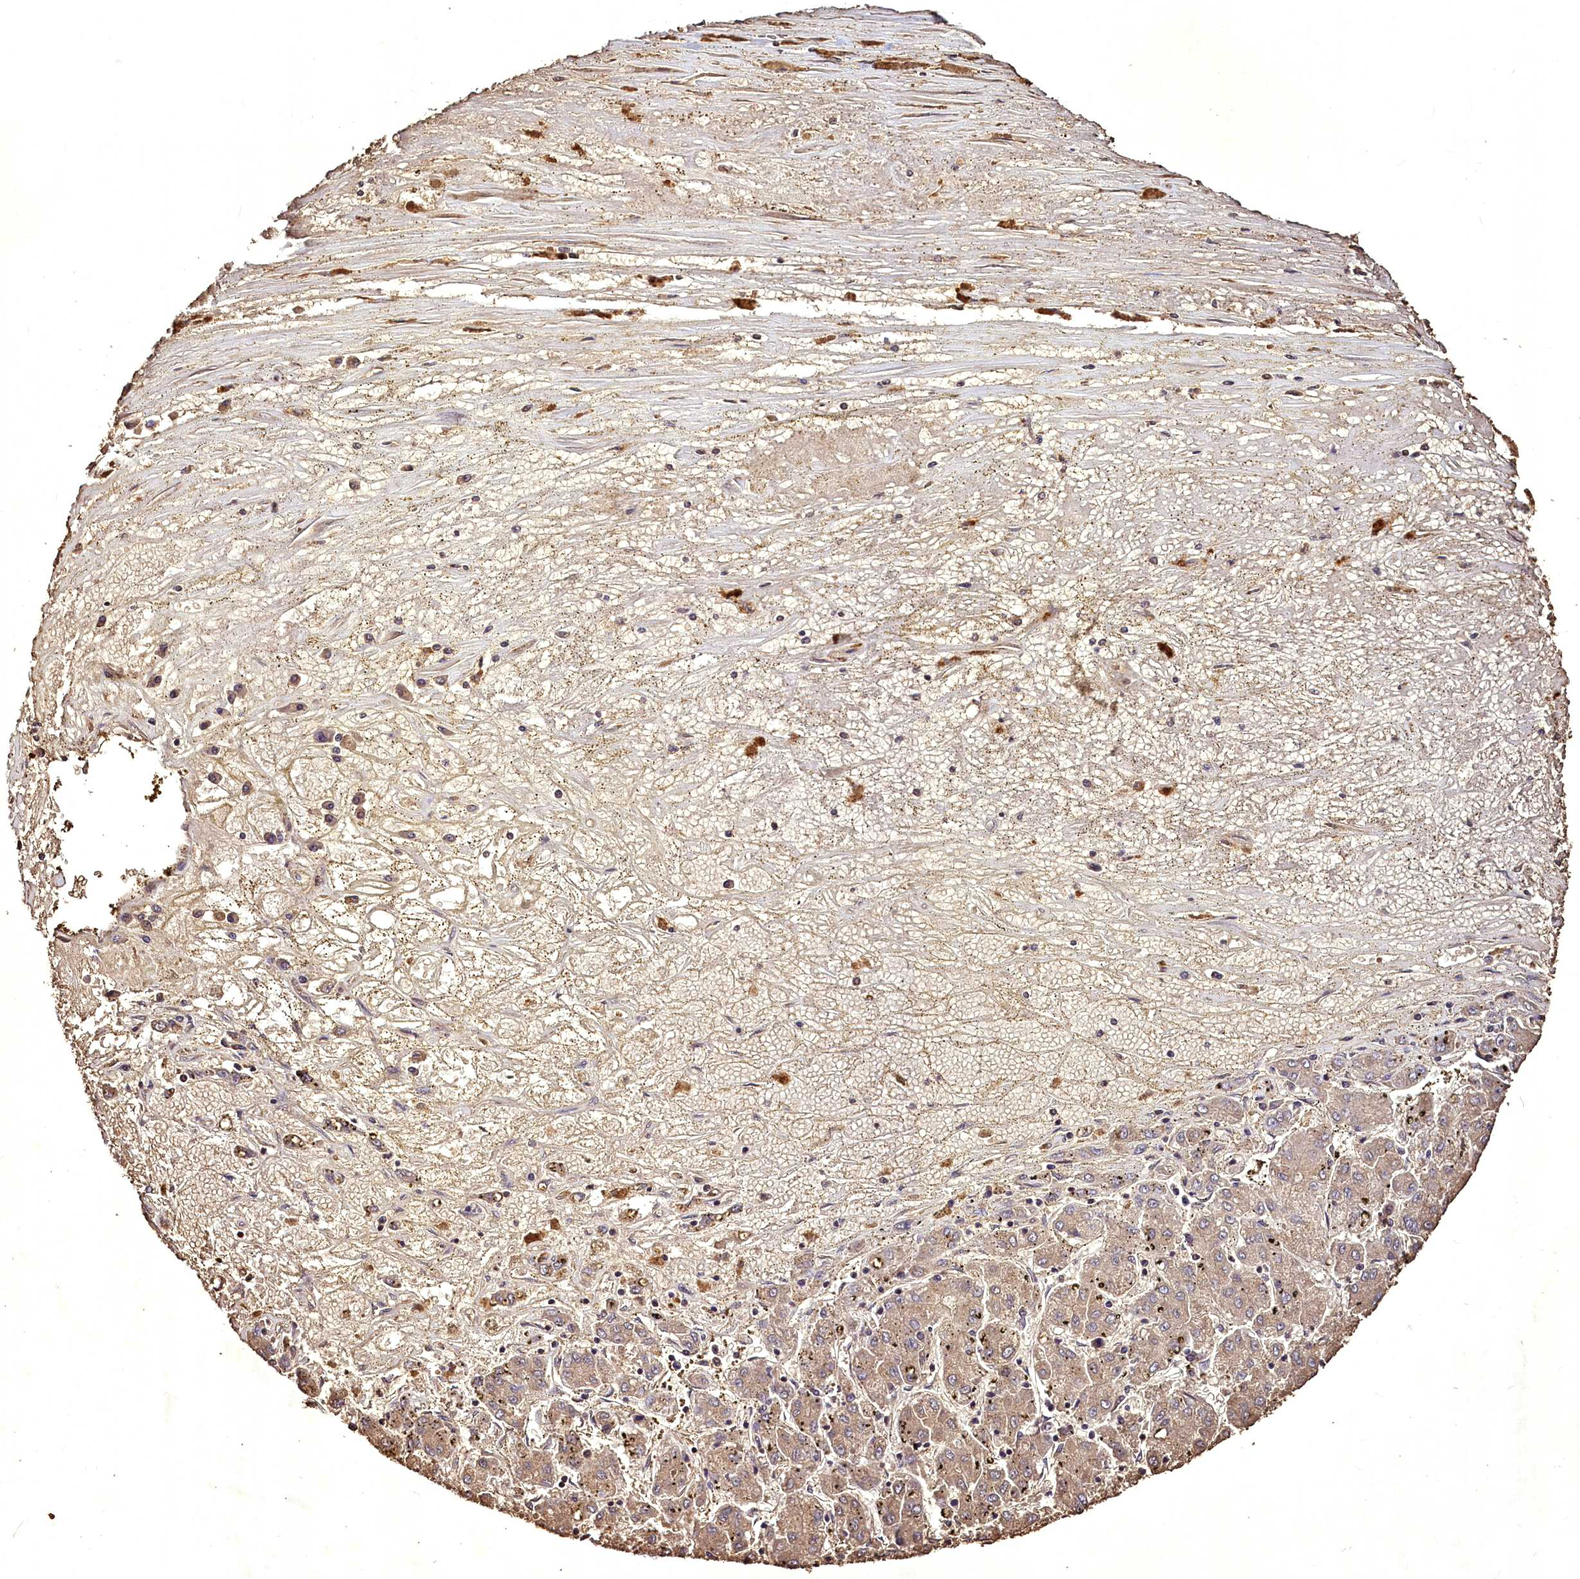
{"staining": {"intensity": "weak", "quantity": ">75%", "location": "cytoplasmic/membranous"}, "tissue": "liver cancer", "cell_type": "Tumor cells", "image_type": "cancer", "snomed": [{"axis": "morphology", "description": "Carcinoma, Hepatocellular, NOS"}, {"axis": "topography", "description": "Liver"}], "caption": "High-magnification brightfield microscopy of liver cancer stained with DAB (3,3'-diaminobenzidine) (brown) and counterstained with hematoxylin (blue). tumor cells exhibit weak cytoplasmic/membranous positivity is appreciated in about>75% of cells.", "gene": "VPS51", "patient": {"sex": "male", "age": 72}}